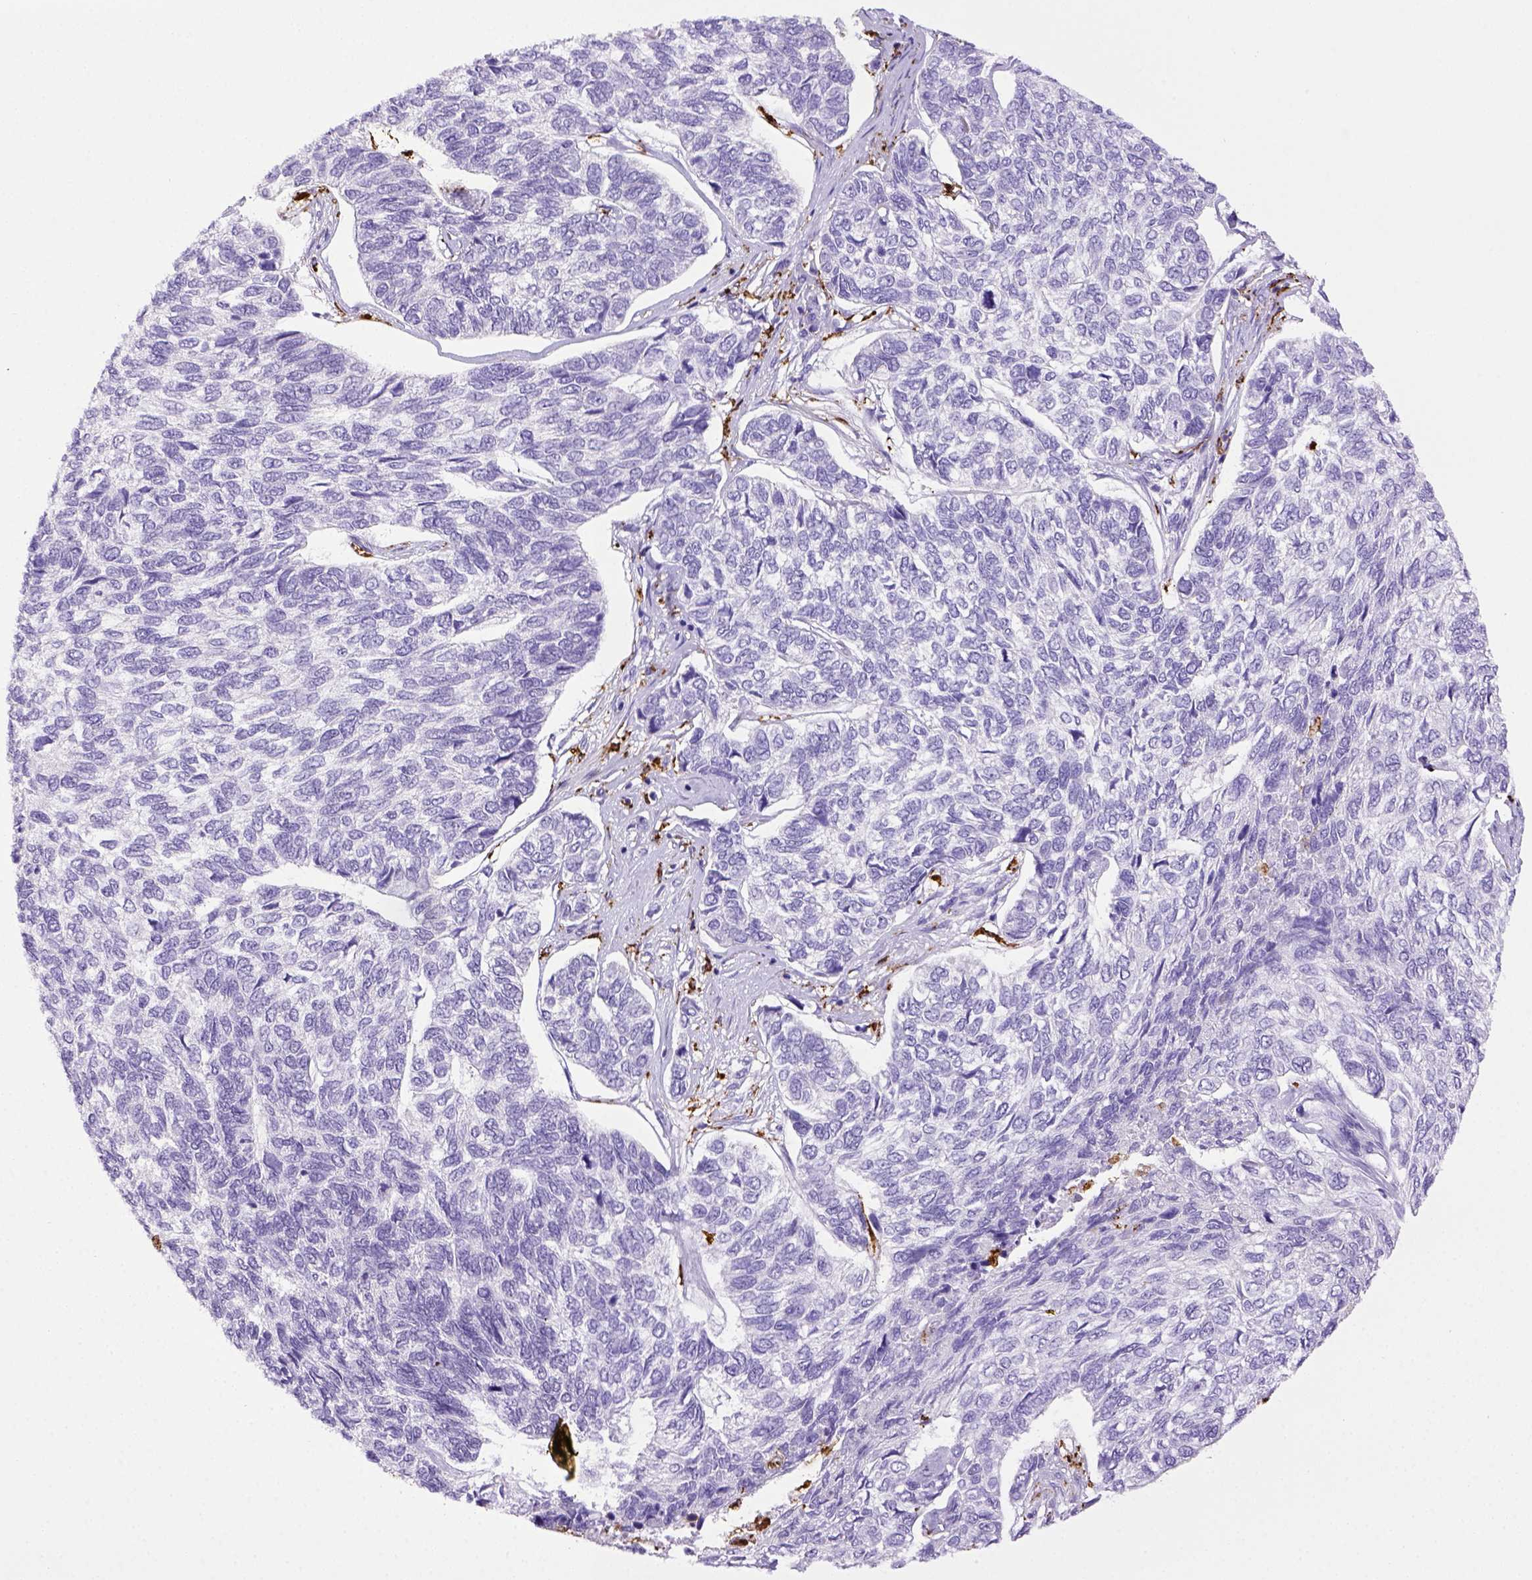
{"staining": {"intensity": "negative", "quantity": "none", "location": "none"}, "tissue": "skin cancer", "cell_type": "Tumor cells", "image_type": "cancer", "snomed": [{"axis": "morphology", "description": "Basal cell carcinoma"}, {"axis": "topography", "description": "Skin"}], "caption": "High power microscopy micrograph of an immunohistochemistry micrograph of skin cancer, revealing no significant staining in tumor cells.", "gene": "CD68", "patient": {"sex": "female", "age": 65}}